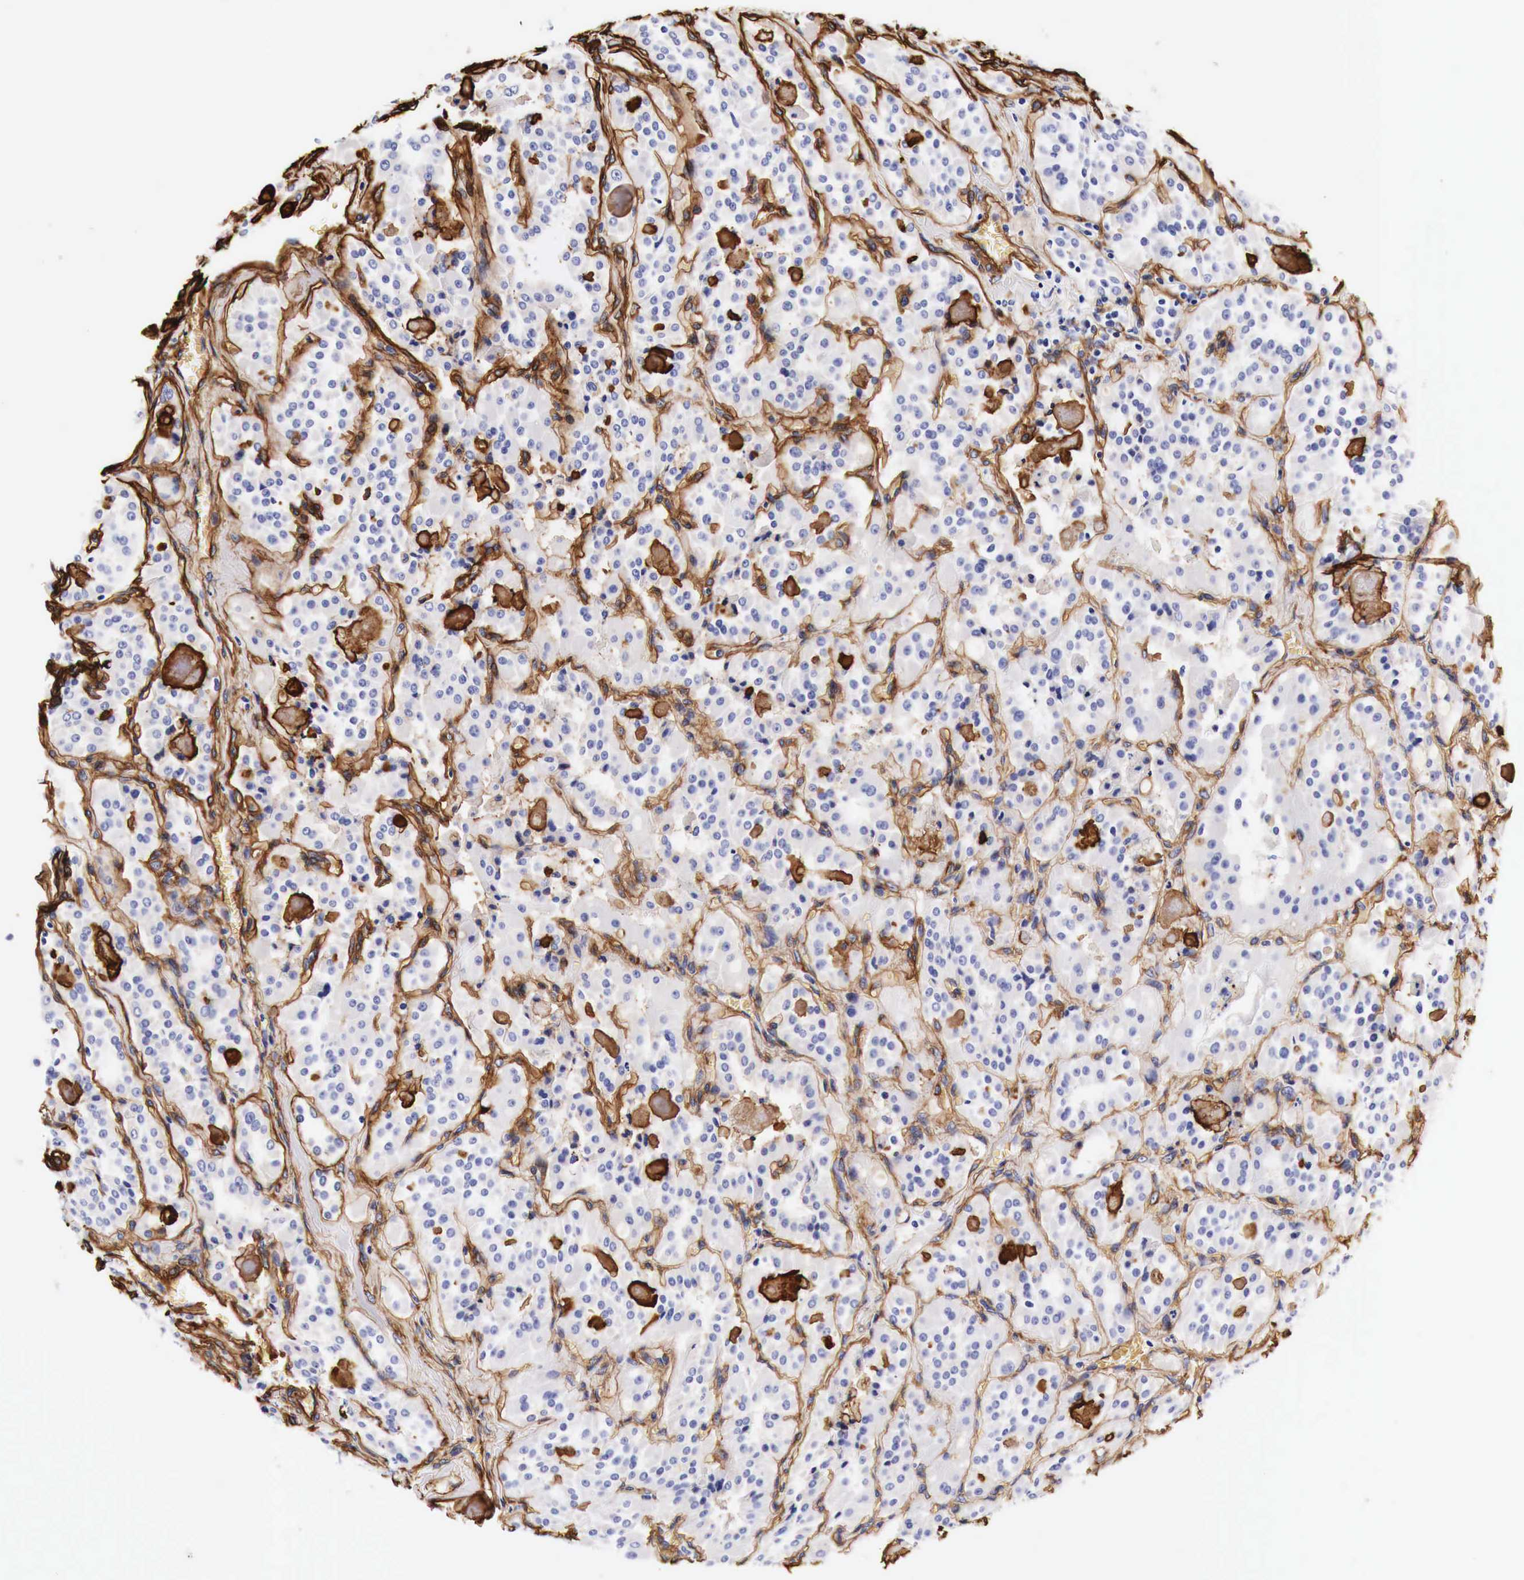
{"staining": {"intensity": "negative", "quantity": "none", "location": "none"}, "tissue": "thyroid cancer", "cell_type": "Tumor cells", "image_type": "cancer", "snomed": [{"axis": "morphology", "description": "Carcinoma, NOS"}, {"axis": "topography", "description": "Thyroid gland"}], "caption": "Immunohistochemistry of human thyroid cancer exhibits no staining in tumor cells.", "gene": "LAMB2", "patient": {"sex": "male", "age": 76}}